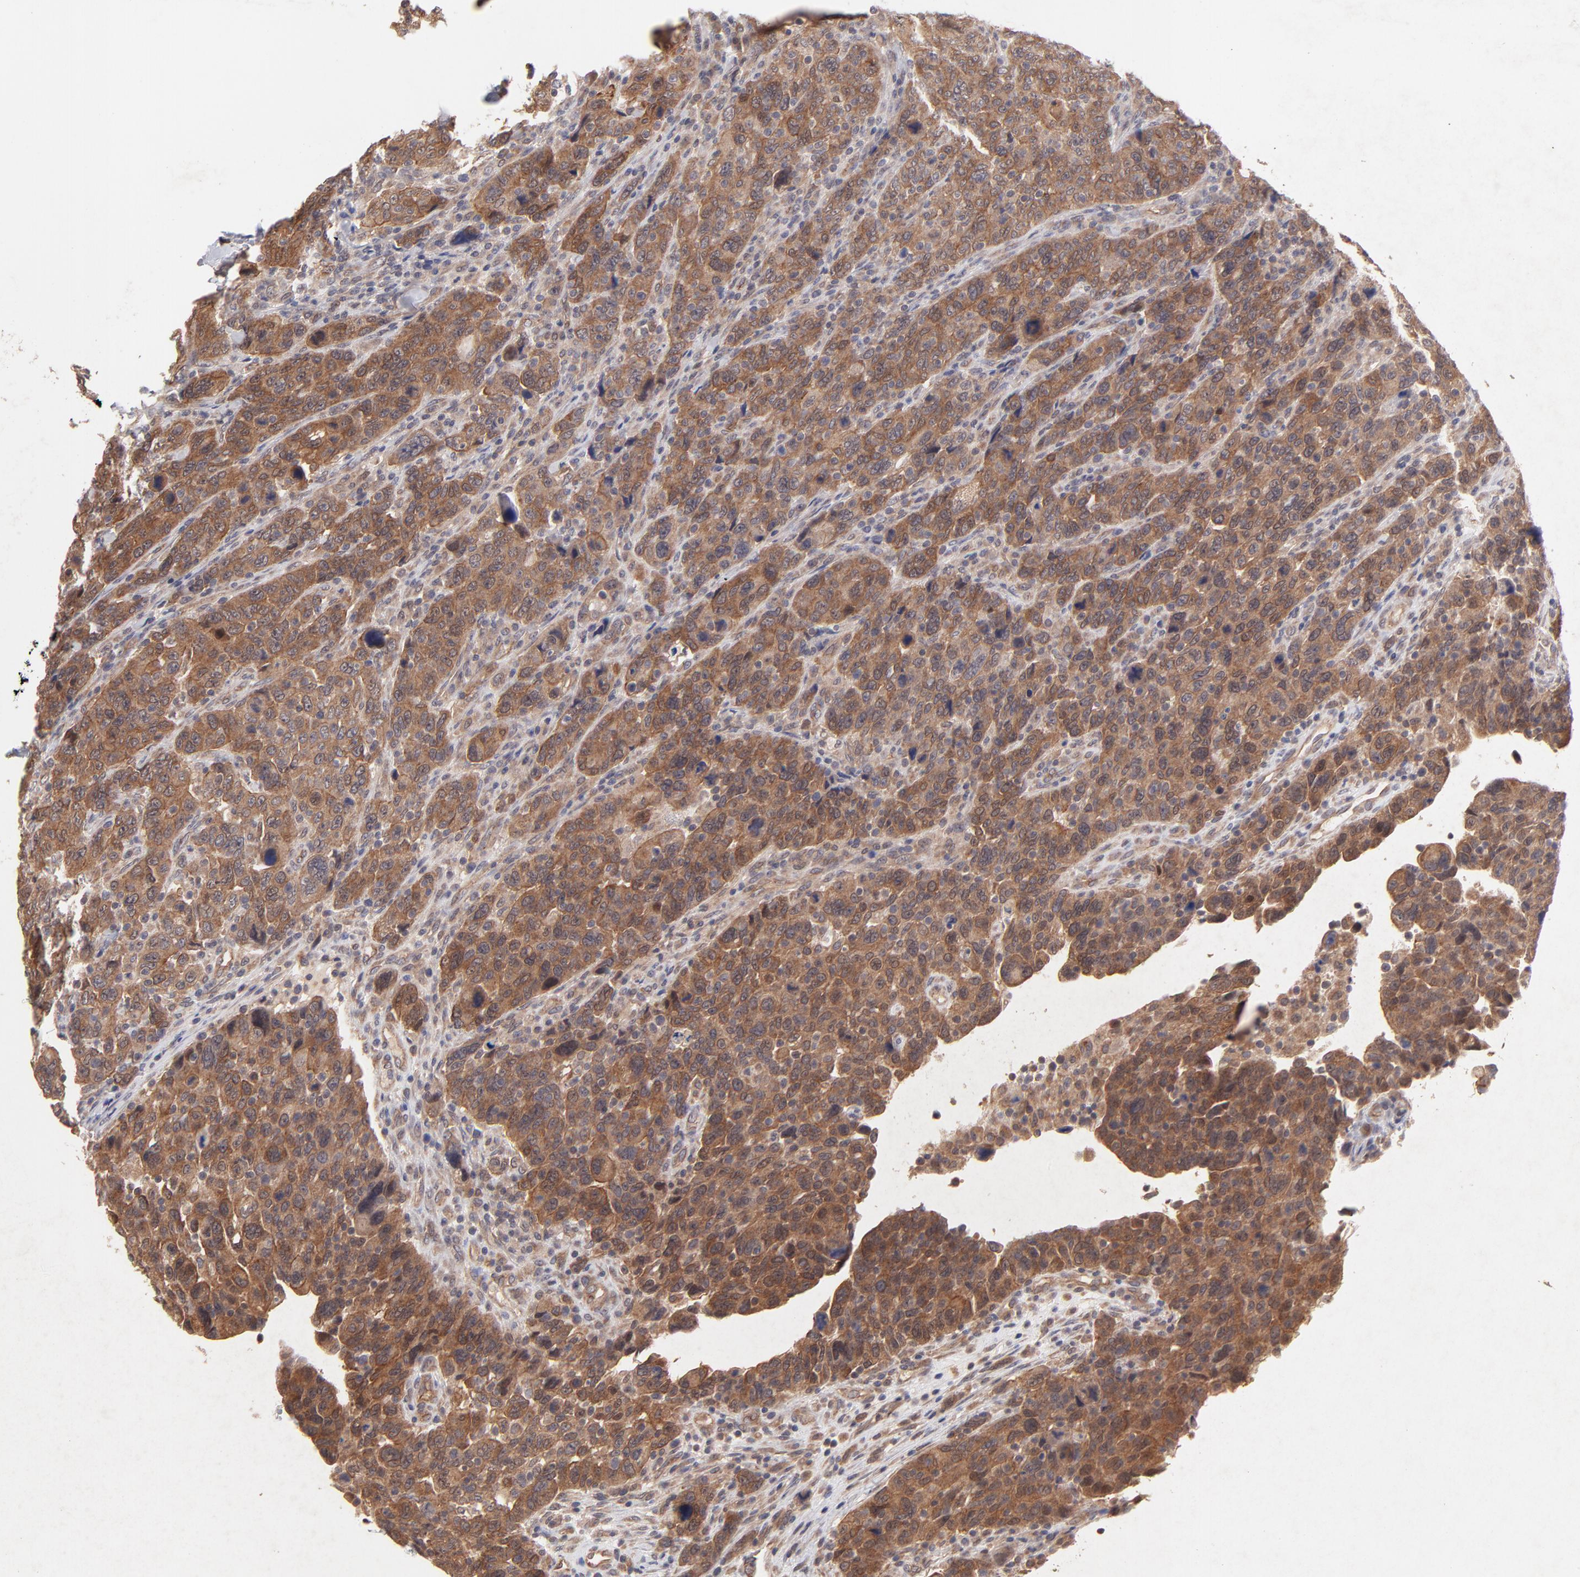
{"staining": {"intensity": "moderate", "quantity": ">75%", "location": "cytoplasmic/membranous"}, "tissue": "breast cancer", "cell_type": "Tumor cells", "image_type": "cancer", "snomed": [{"axis": "morphology", "description": "Duct carcinoma"}, {"axis": "topography", "description": "Breast"}], "caption": "IHC image of neoplastic tissue: breast cancer (infiltrating ductal carcinoma) stained using immunohistochemistry displays medium levels of moderate protein expression localized specifically in the cytoplasmic/membranous of tumor cells, appearing as a cytoplasmic/membranous brown color.", "gene": "STAP2", "patient": {"sex": "female", "age": 37}}